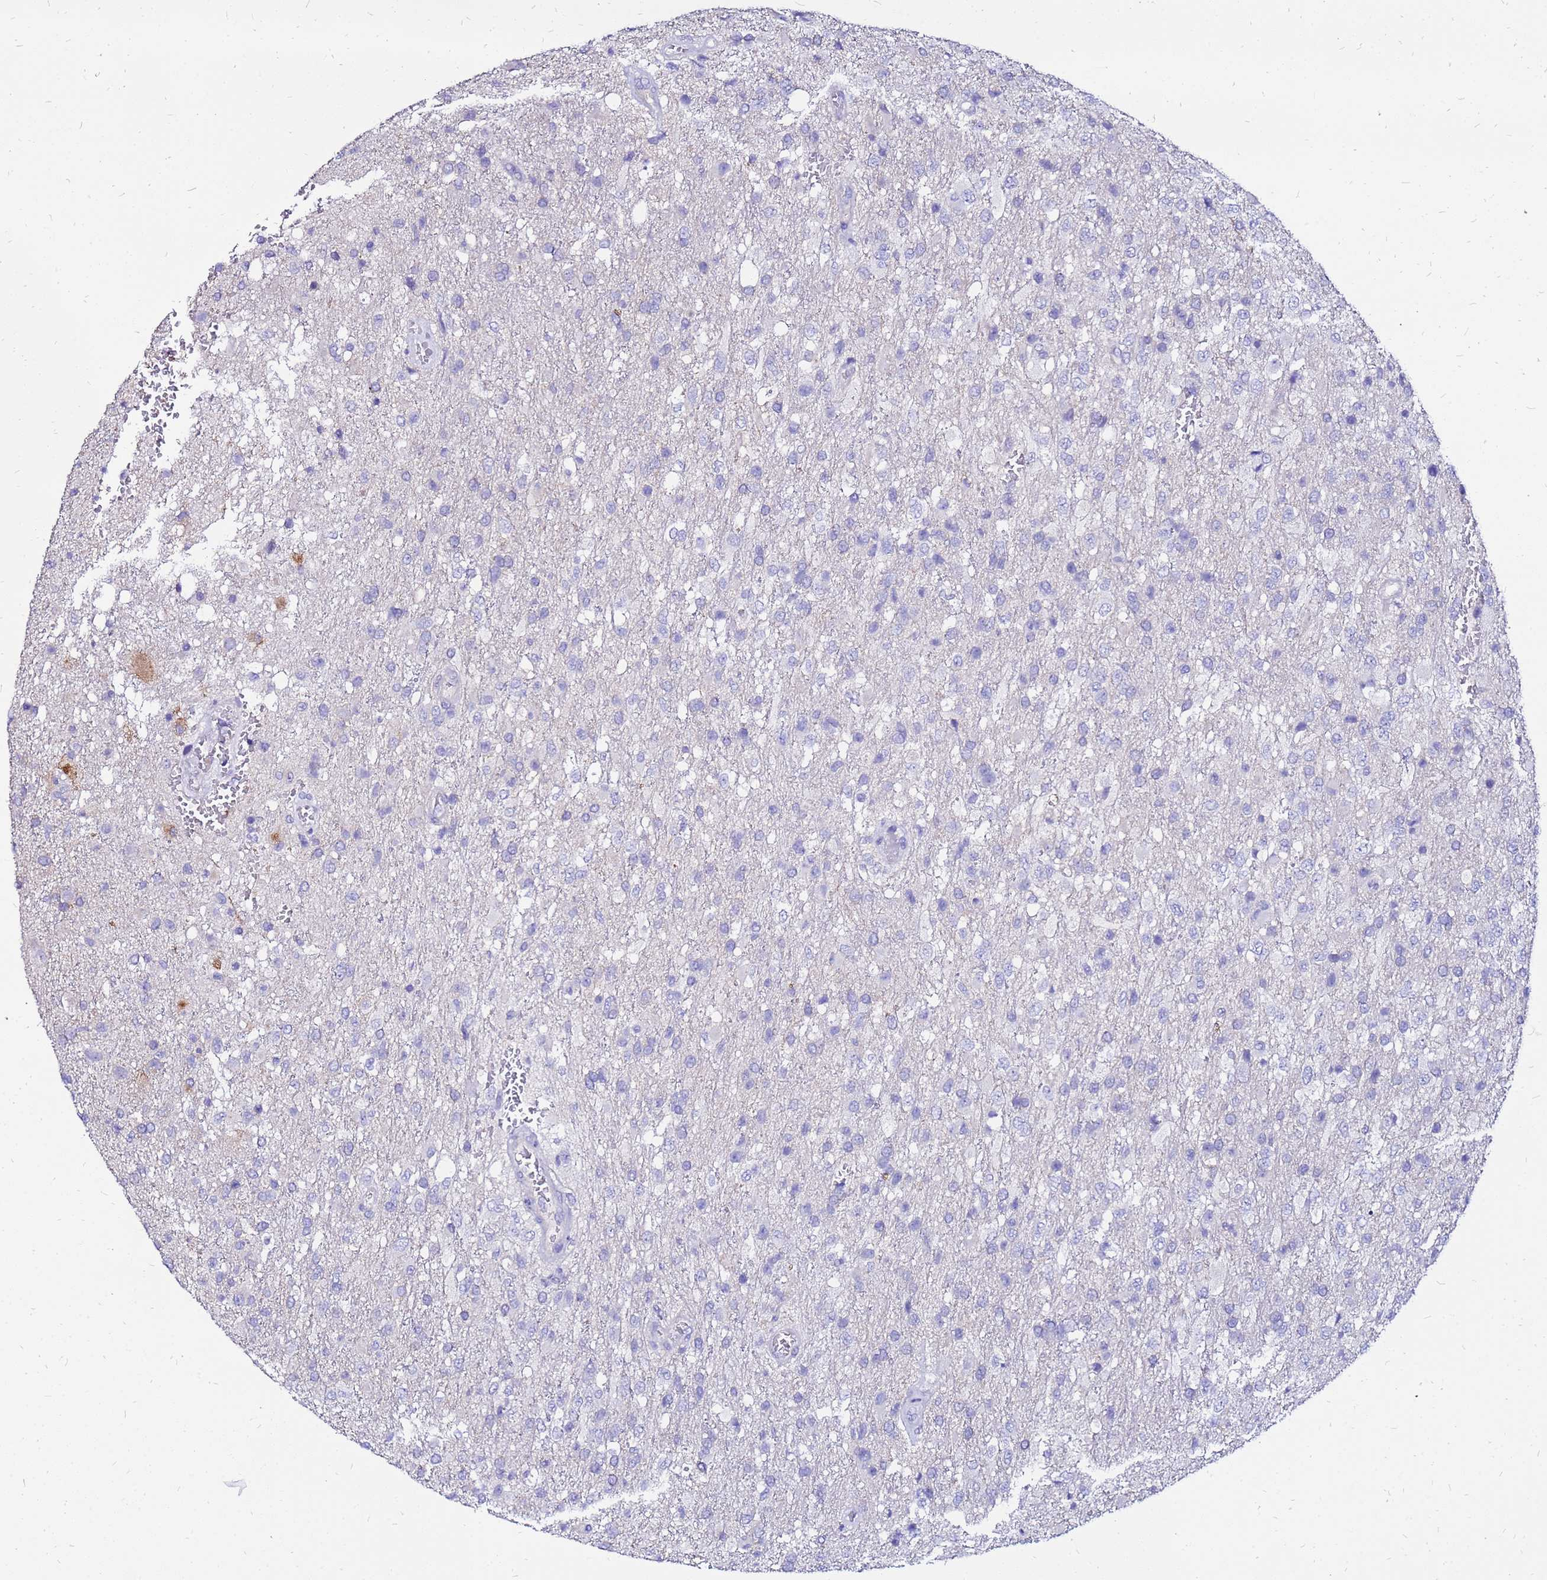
{"staining": {"intensity": "negative", "quantity": "none", "location": "none"}, "tissue": "glioma", "cell_type": "Tumor cells", "image_type": "cancer", "snomed": [{"axis": "morphology", "description": "Glioma, malignant, High grade"}, {"axis": "topography", "description": "Brain"}], "caption": "IHC histopathology image of human malignant glioma (high-grade) stained for a protein (brown), which reveals no positivity in tumor cells. (DAB IHC, high magnification).", "gene": "ARHGEF5", "patient": {"sex": "female", "age": 74}}